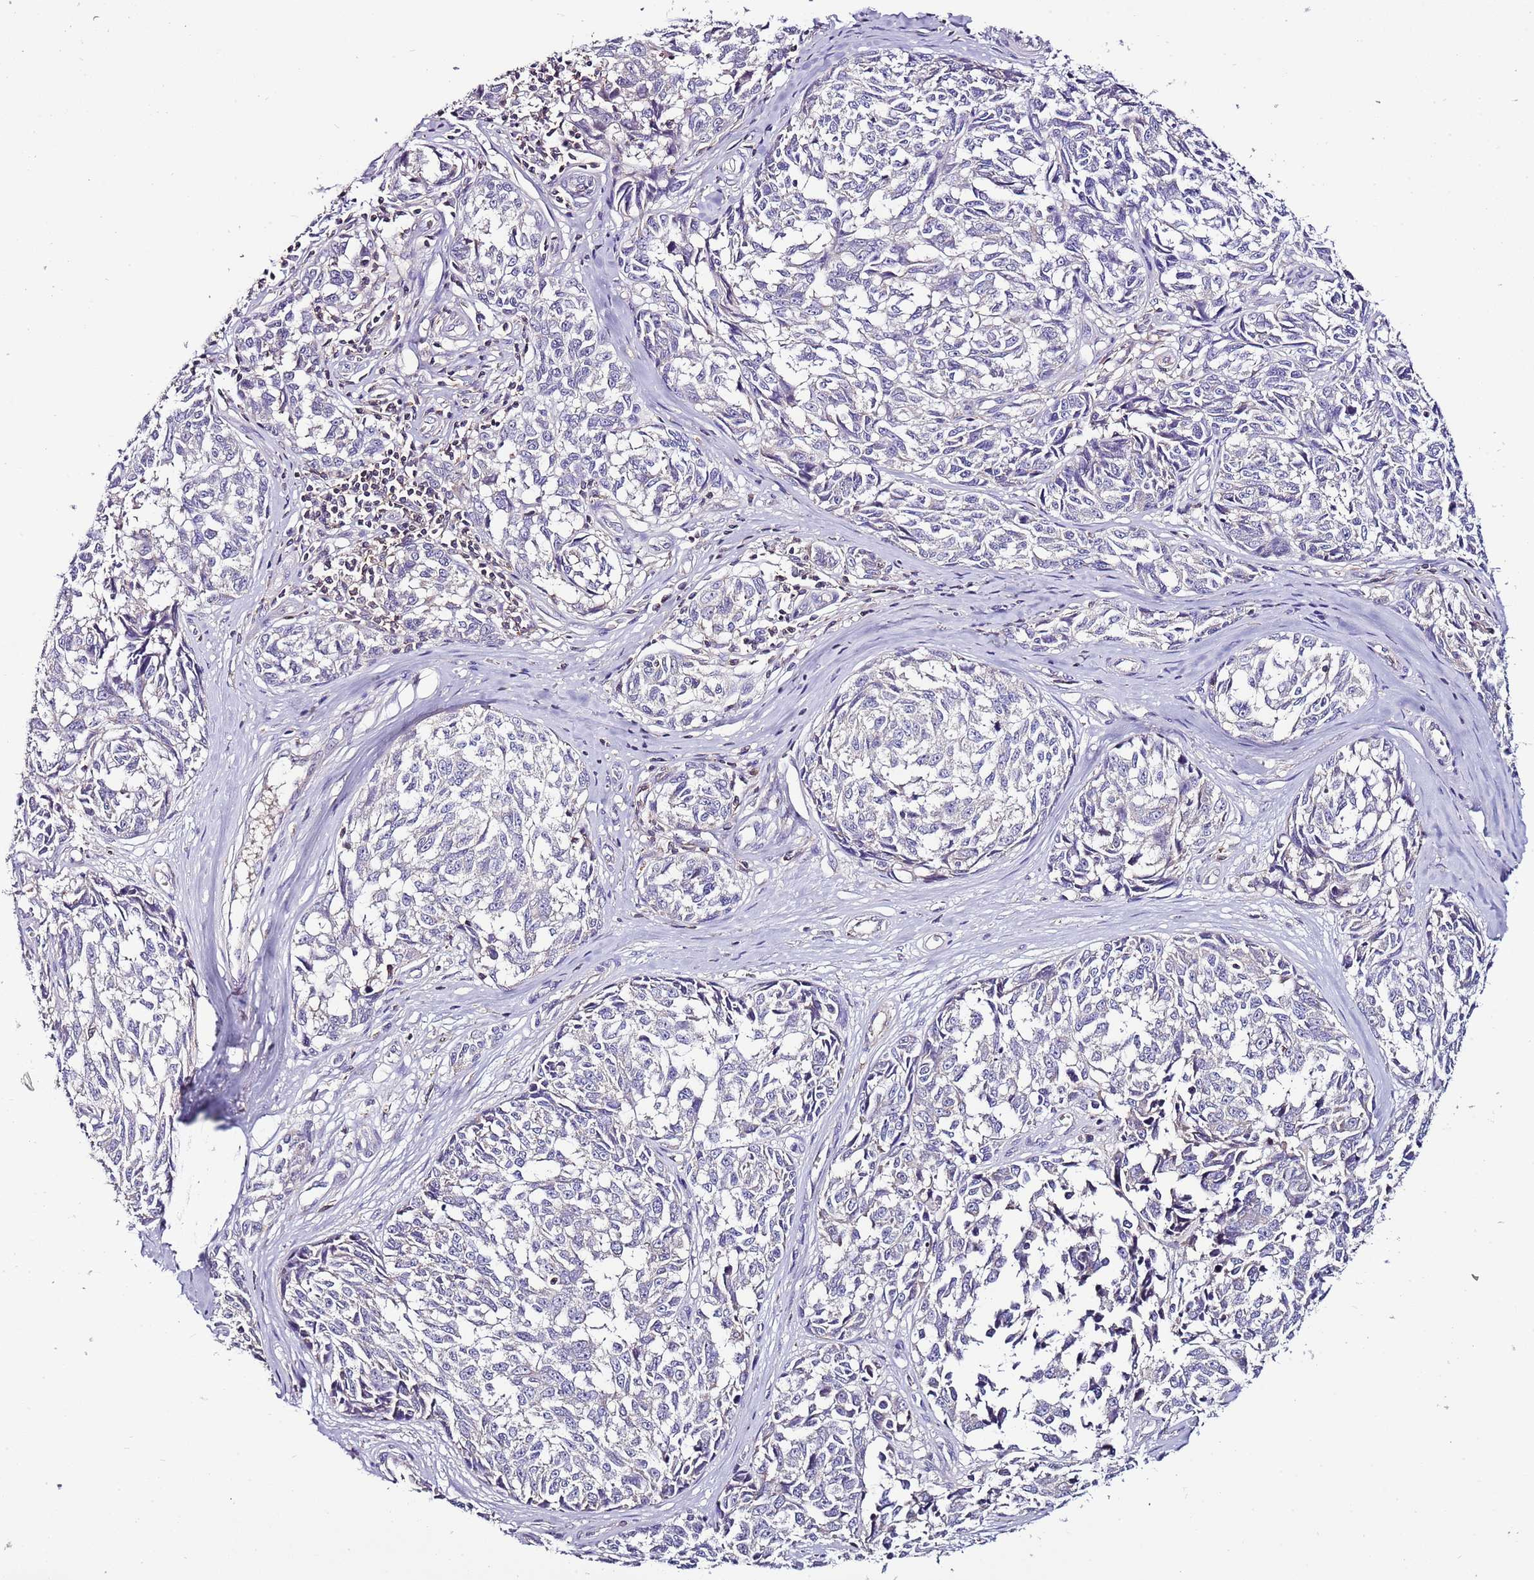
{"staining": {"intensity": "negative", "quantity": "none", "location": "none"}, "tissue": "melanoma", "cell_type": "Tumor cells", "image_type": "cancer", "snomed": [{"axis": "morphology", "description": "Normal tissue, NOS"}, {"axis": "morphology", "description": "Malignant melanoma, NOS"}, {"axis": "topography", "description": "Skin"}], "caption": "Tumor cells are negative for brown protein staining in malignant melanoma. Nuclei are stained in blue.", "gene": "IGIP", "patient": {"sex": "female", "age": 64}}